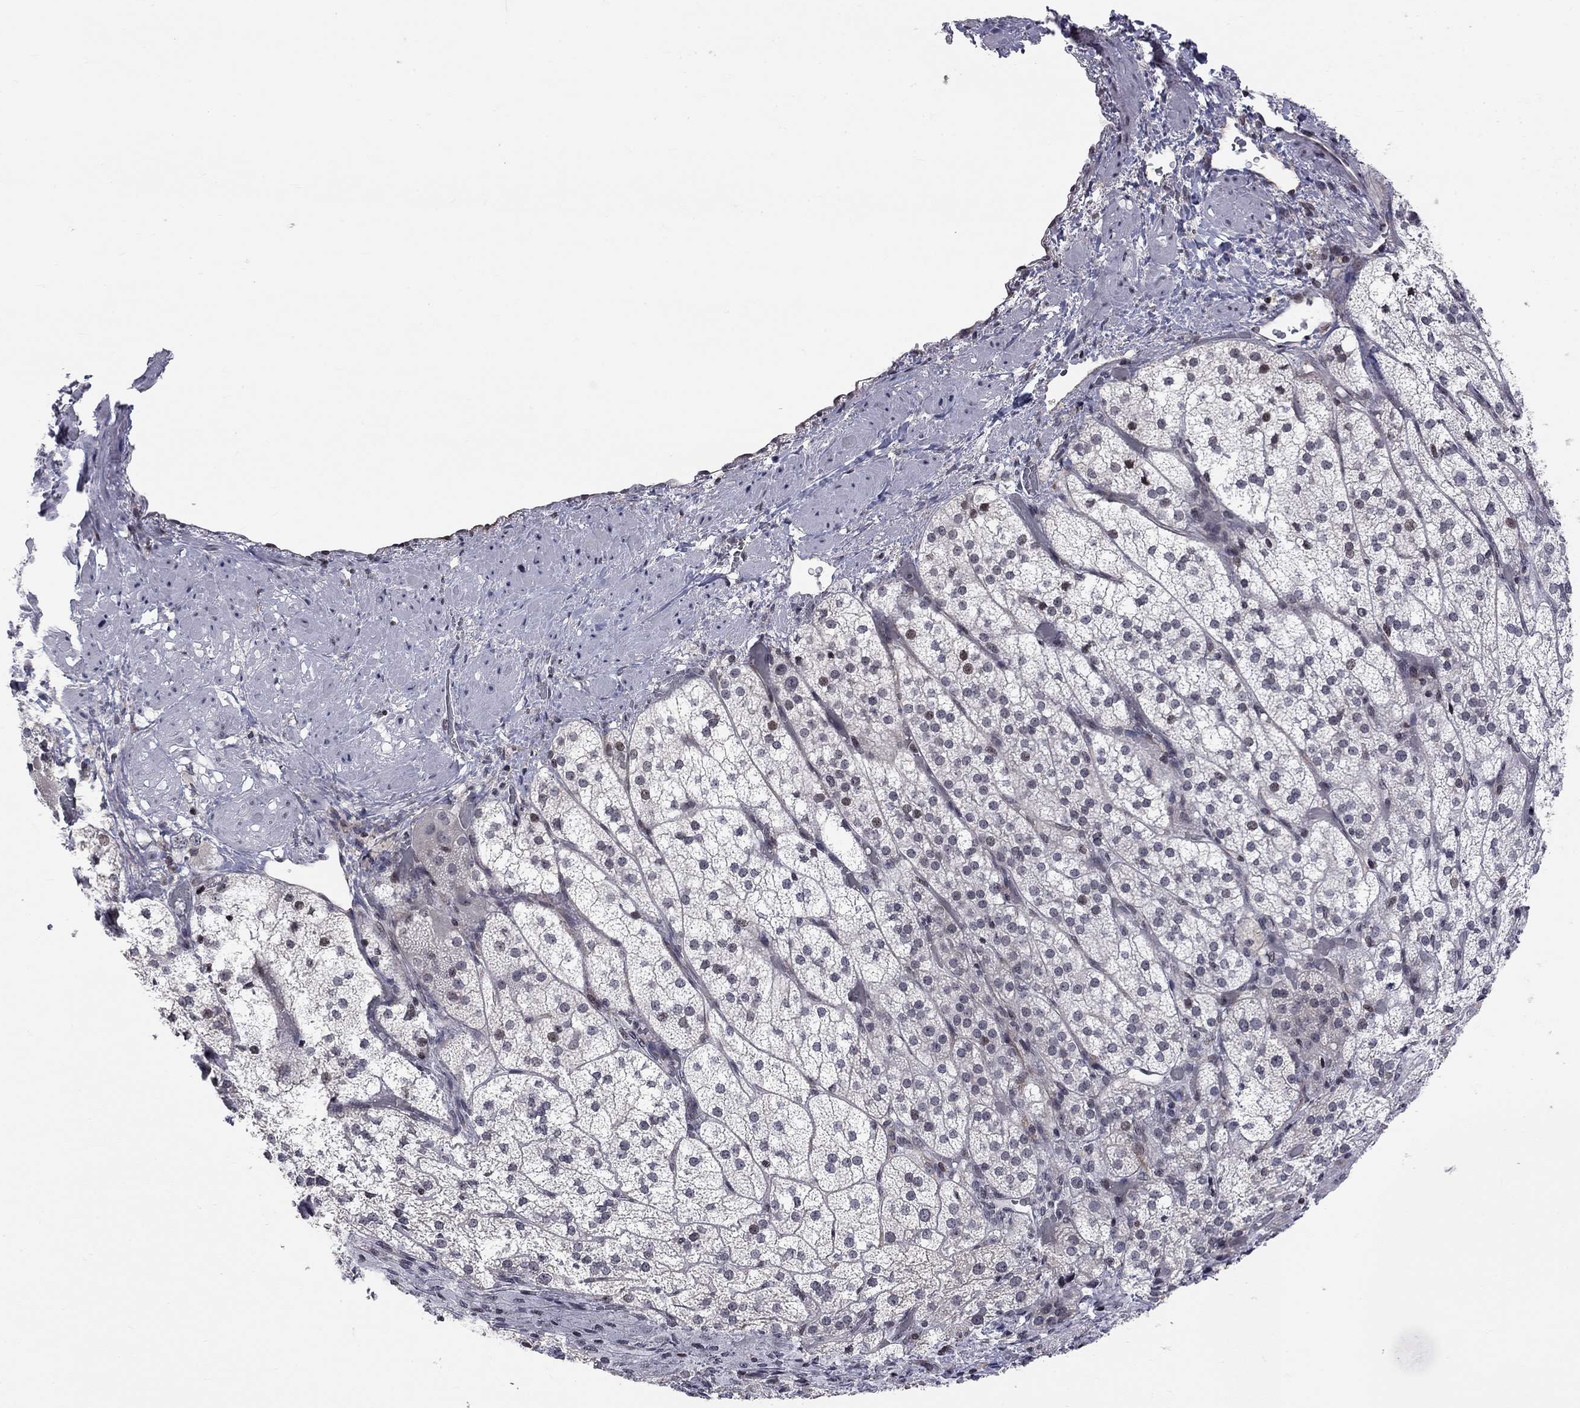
{"staining": {"intensity": "negative", "quantity": "none", "location": "none"}, "tissue": "adrenal gland", "cell_type": "Glandular cells", "image_type": "normal", "snomed": [{"axis": "morphology", "description": "Normal tissue, NOS"}, {"axis": "topography", "description": "Adrenal gland"}], "caption": "Adrenal gland stained for a protein using immunohistochemistry reveals no positivity glandular cells.", "gene": "MTNR1B", "patient": {"sex": "female", "age": 60}}